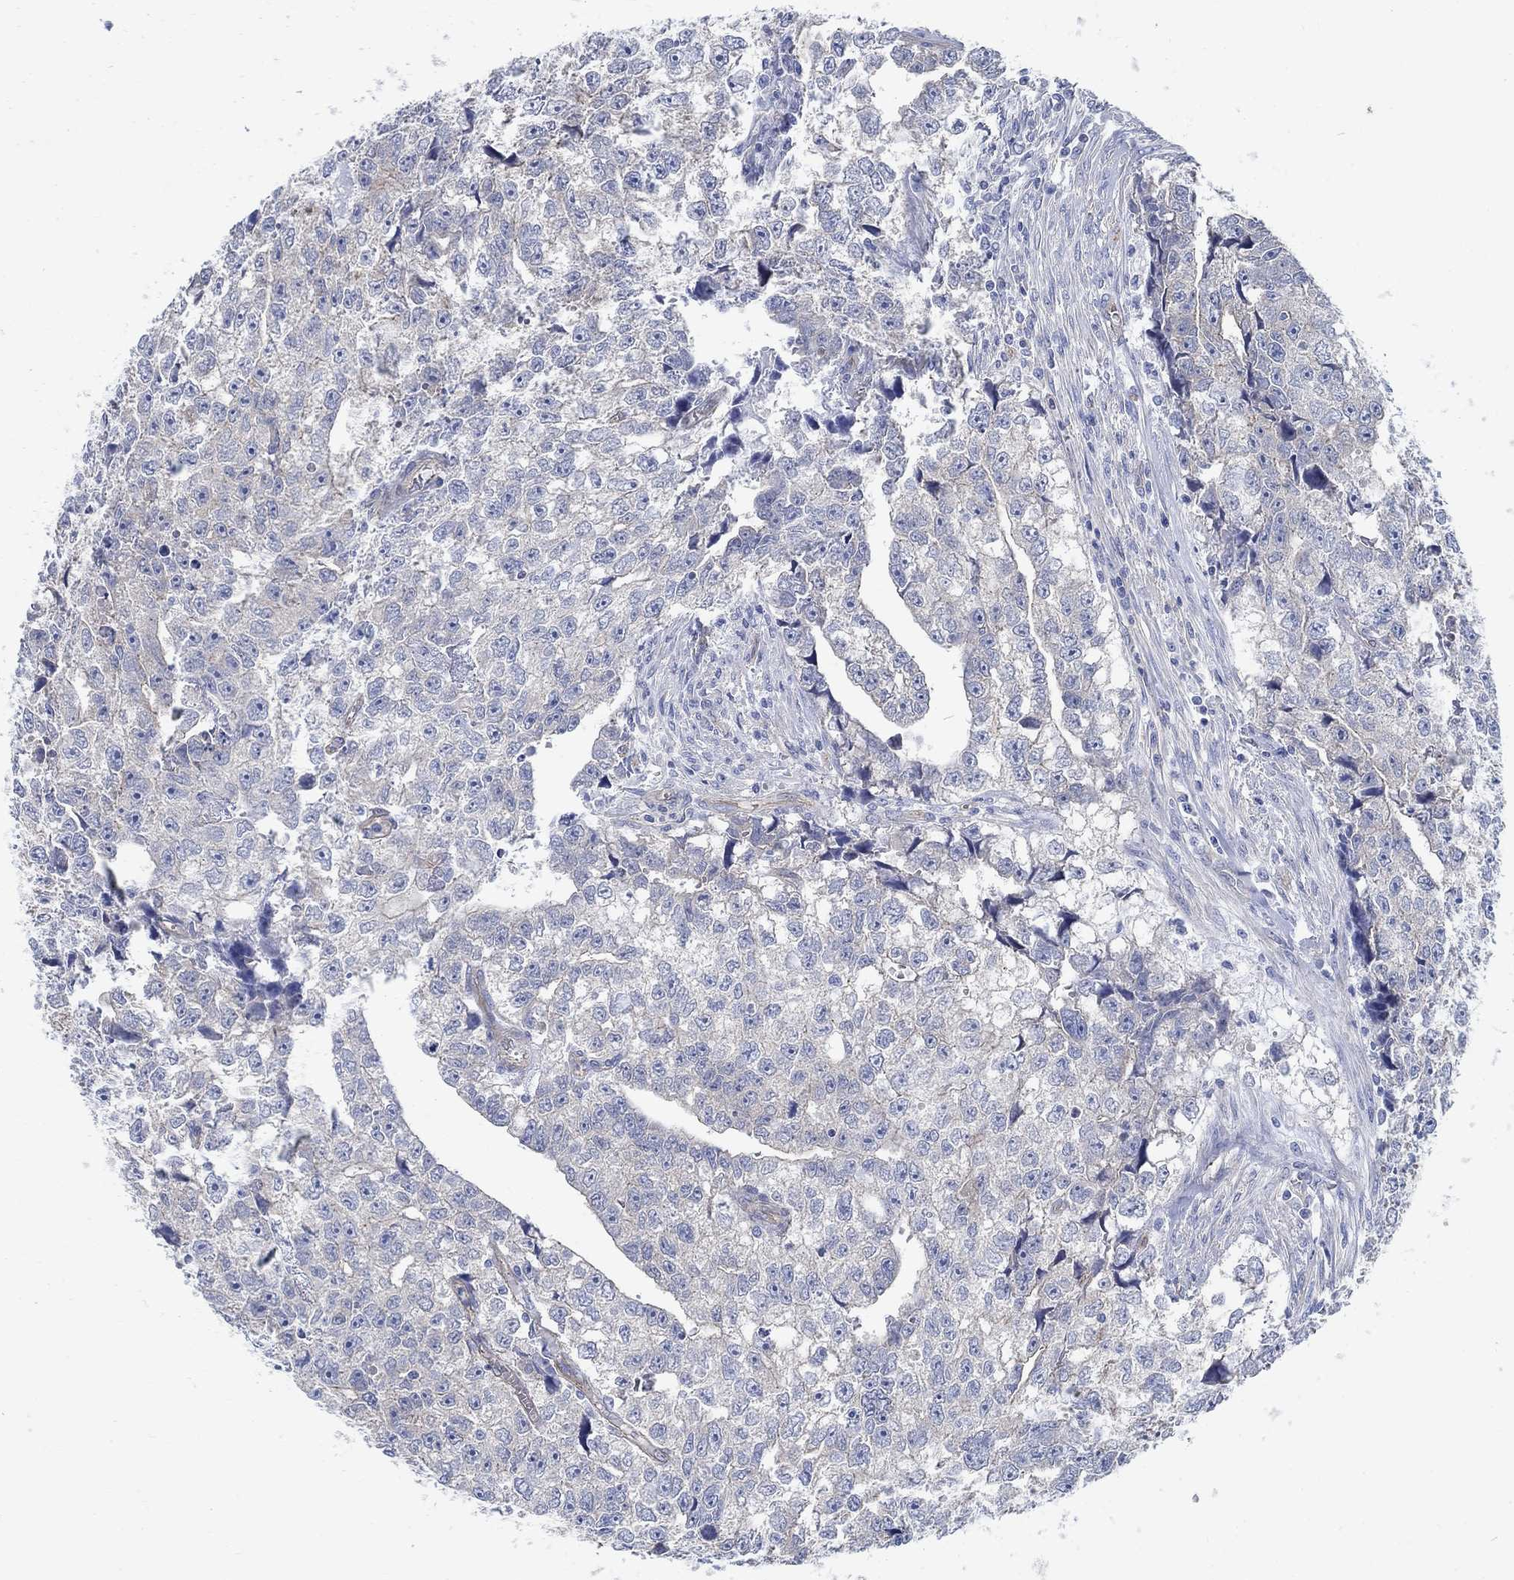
{"staining": {"intensity": "negative", "quantity": "none", "location": "none"}, "tissue": "testis cancer", "cell_type": "Tumor cells", "image_type": "cancer", "snomed": [{"axis": "morphology", "description": "Carcinoma, Embryonal, NOS"}, {"axis": "morphology", "description": "Teratoma, malignant, NOS"}, {"axis": "topography", "description": "Testis"}], "caption": "Immunohistochemistry photomicrograph of embryonal carcinoma (testis) stained for a protein (brown), which displays no expression in tumor cells.", "gene": "TMEM198", "patient": {"sex": "male", "age": 44}}